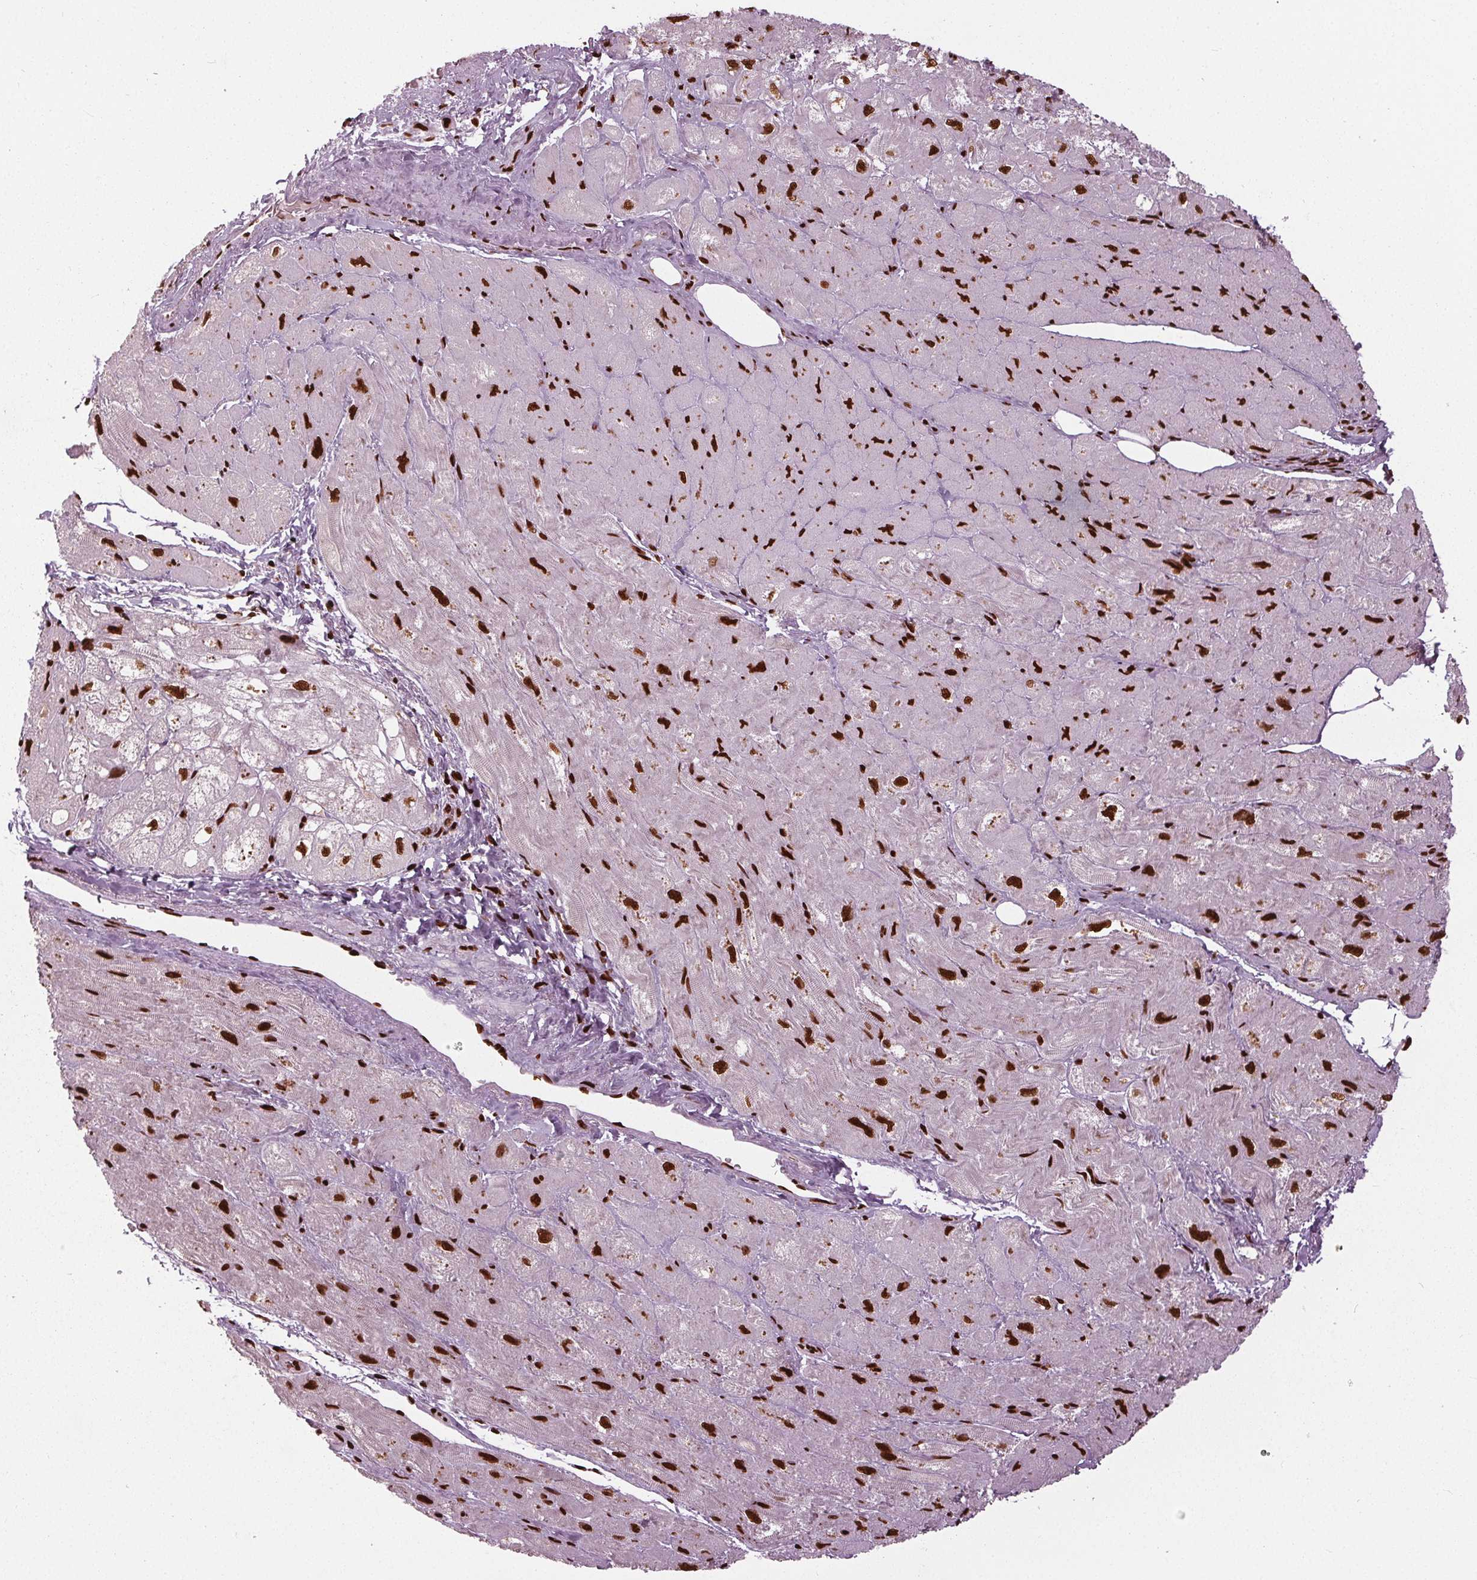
{"staining": {"intensity": "strong", "quantity": ">75%", "location": "nuclear"}, "tissue": "heart muscle", "cell_type": "Cardiomyocytes", "image_type": "normal", "snomed": [{"axis": "morphology", "description": "Normal tissue, NOS"}, {"axis": "topography", "description": "Heart"}], "caption": "Heart muscle stained with immunohistochemistry (IHC) exhibits strong nuclear positivity in approximately >75% of cardiomyocytes.", "gene": "BRD4", "patient": {"sex": "female", "age": 69}}